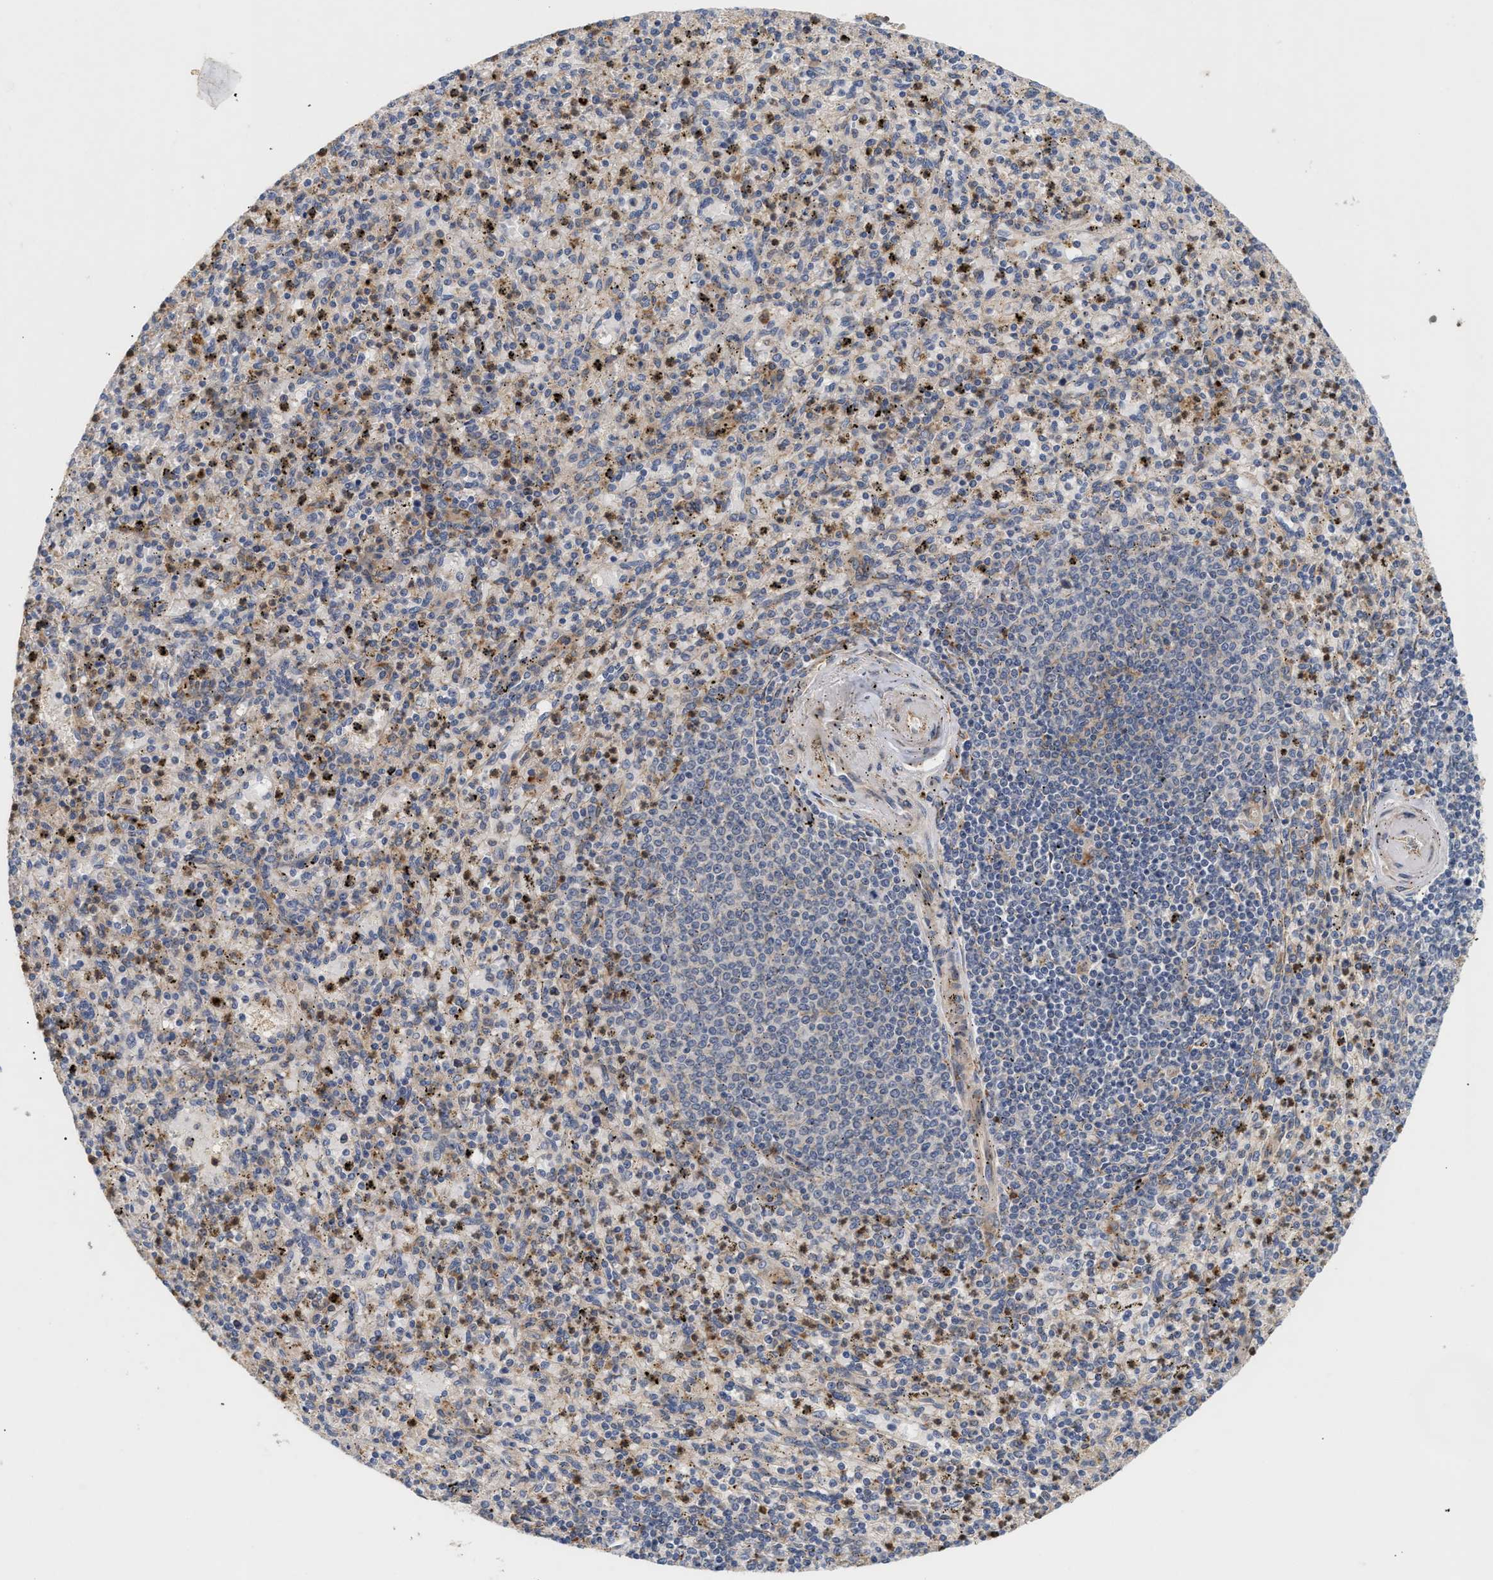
{"staining": {"intensity": "moderate", "quantity": "25%-75%", "location": "cytoplasmic/membranous"}, "tissue": "spleen", "cell_type": "Cells in red pulp", "image_type": "normal", "snomed": [{"axis": "morphology", "description": "Normal tissue, NOS"}, {"axis": "topography", "description": "Spleen"}], "caption": "Protein staining by IHC displays moderate cytoplasmic/membranous staining in approximately 25%-75% of cells in red pulp in benign spleen.", "gene": "PLCD1", "patient": {"sex": "male", "age": 72}}